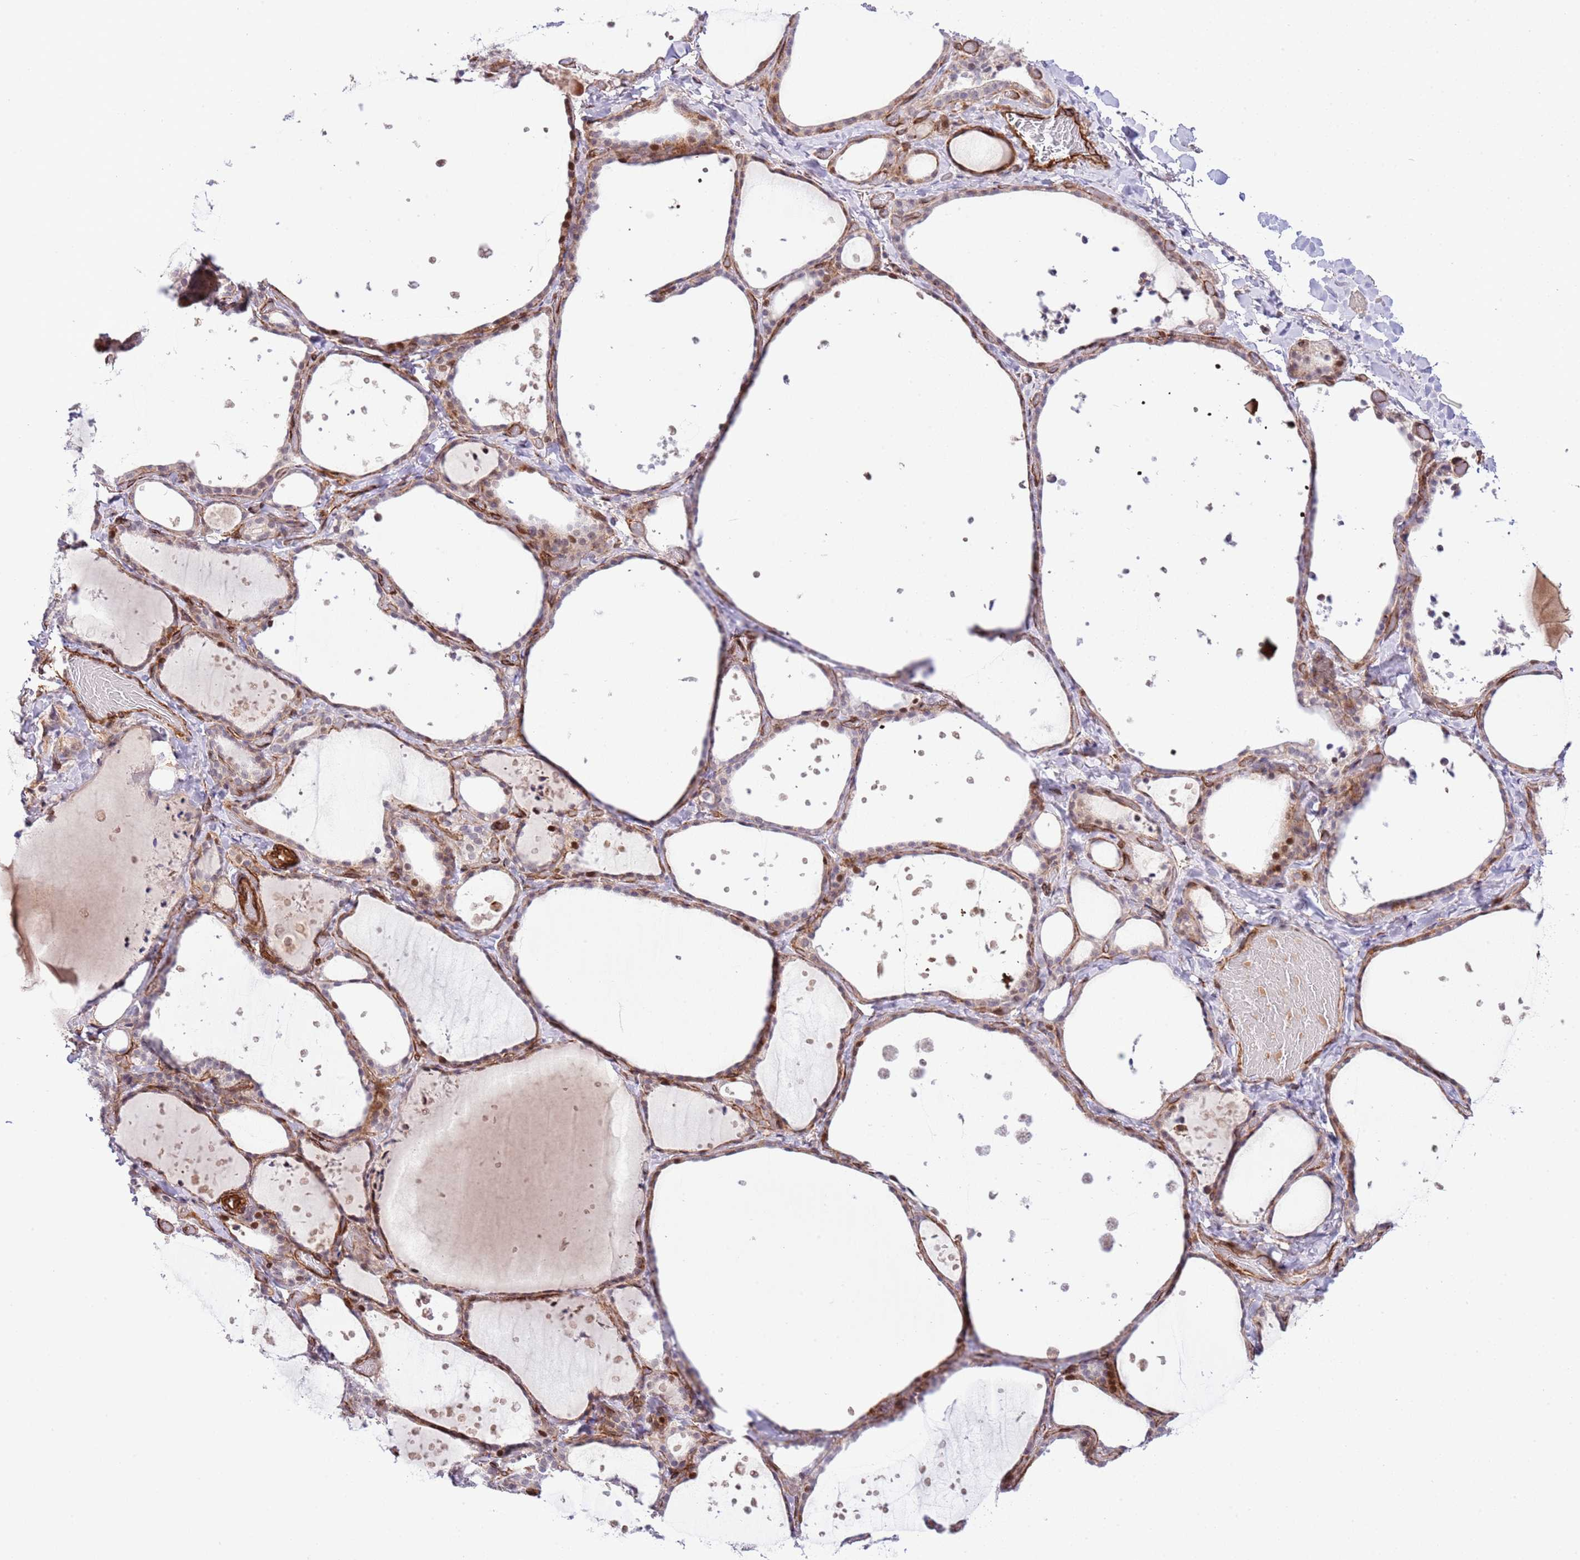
{"staining": {"intensity": "weak", "quantity": "25%-75%", "location": "cytoplasmic/membranous,nuclear"}, "tissue": "thyroid gland", "cell_type": "Glandular cells", "image_type": "normal", "snomed": [{"axis": "morphology", "description": "Normal tissue, NOS"}, {"axis": "topography", "description": "Thyroid gland"}], "caption": "An immunohistochemistry histopathology image of unremarkable tissue is shown. Protein staining in brown labels weak cytoplasmic/membranous,nuclear positivity in thyroid gland within glandular cells.", "gene": "NEK3", "patient": {"sex": "female", "age": 44}}